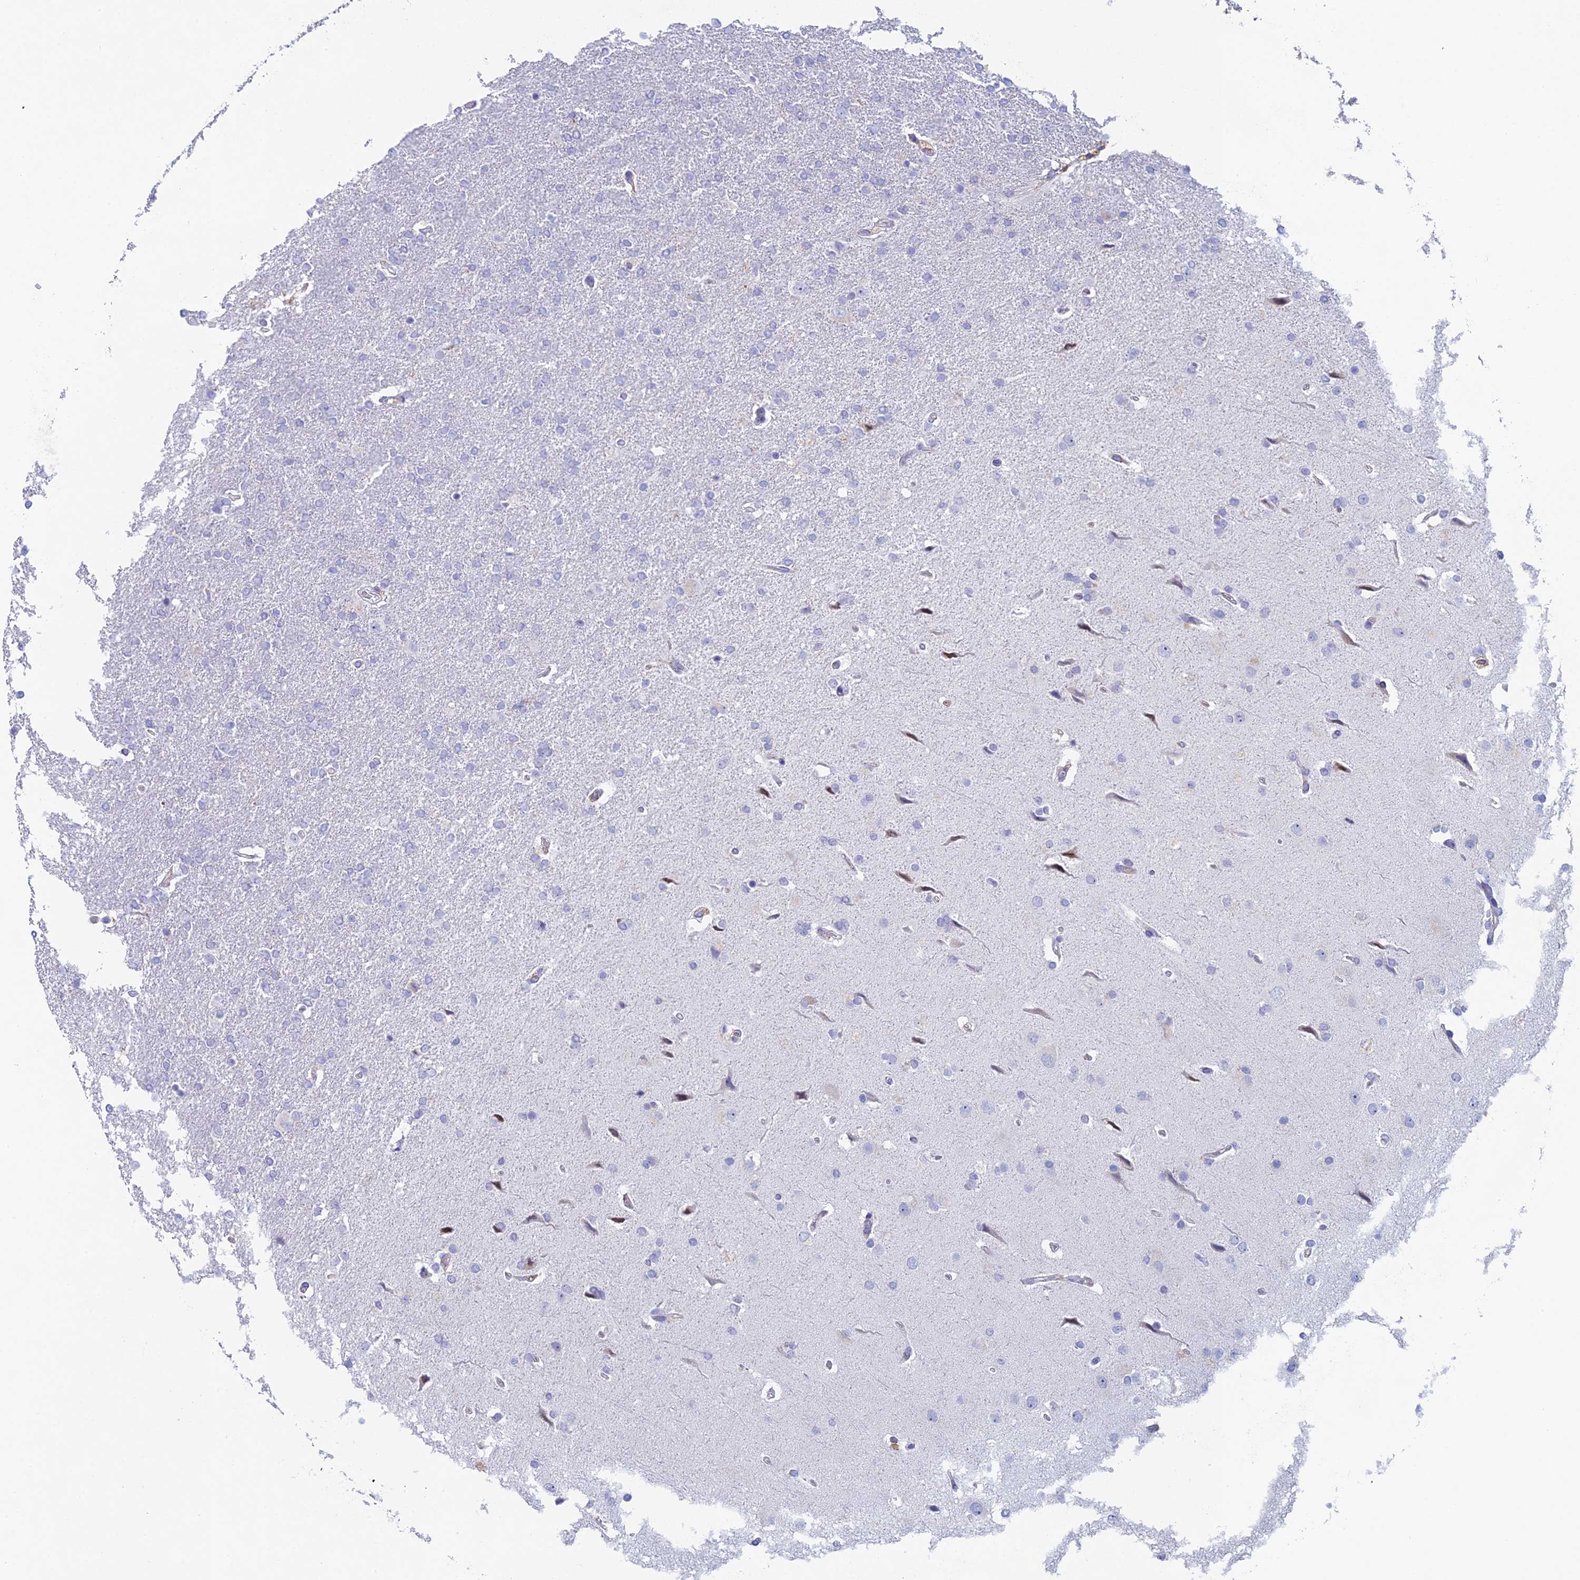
{"staining": {"intensity": "negative", "quantity": "none", "location": "none"}, "tissue": "glioma", "cell_type": "Tumor cells", "image_type": "cancer", "snomed": [{"axis": "morphology", "description": "Glioma, malignant, High grade"}, {"axis": "topography", "description": "Brain"}], "caption": "DAB (3,3'-diaminobenzidine) immunohistochemical staining of human glioma reveals no significant staining in tumor cells. Nuclei are stained in blue.", "gene": "FERD3L", "patient": {"sex": "male", "age": 72}}